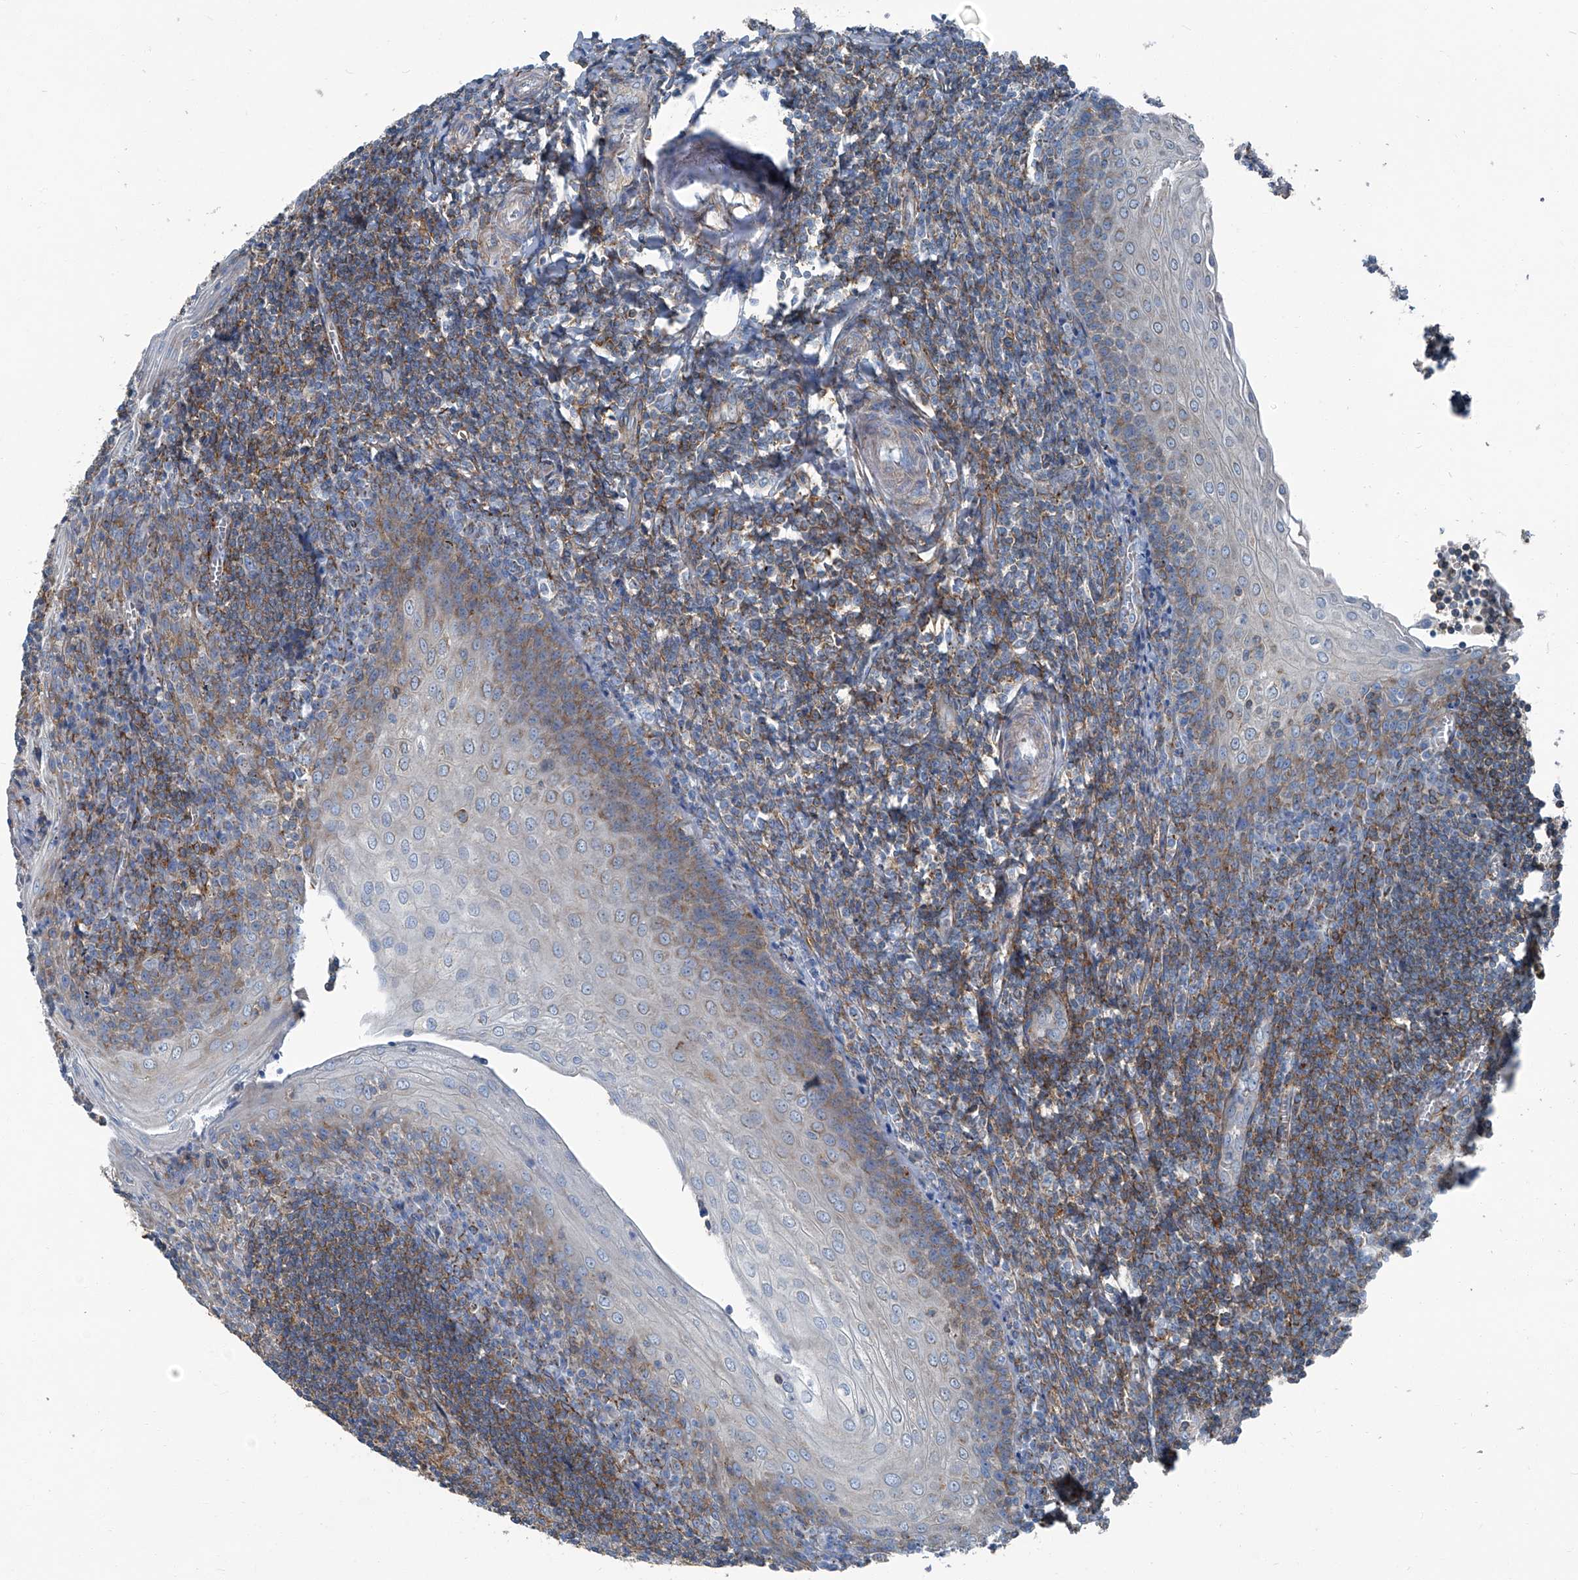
{"staining": {"intensity": "weak", "quantity": "25%-75%", "location": "cytoplasmic/membranous"}, "tissue": "tonsil", "cell_type": "Germinal center cells", "image_type": "normal", "snomed": [{"axis": "morphology", "description": "Normal tissue, NOS"}, {"axis": "topography", "description": "Tonsil"}], "caption": "High-magnification brightfield microscopy of benign tonsil stained with DAB (3,3'-diaminobenzidine) (brown) and counterstained with hematoxylin (blue). germinal center cells exhibit weak cytoplasmic/membranous expression is identified in about25%-75% of cells.", "gene": "SEPTIN7", "patient": {"sex": "male", "age": 27}}